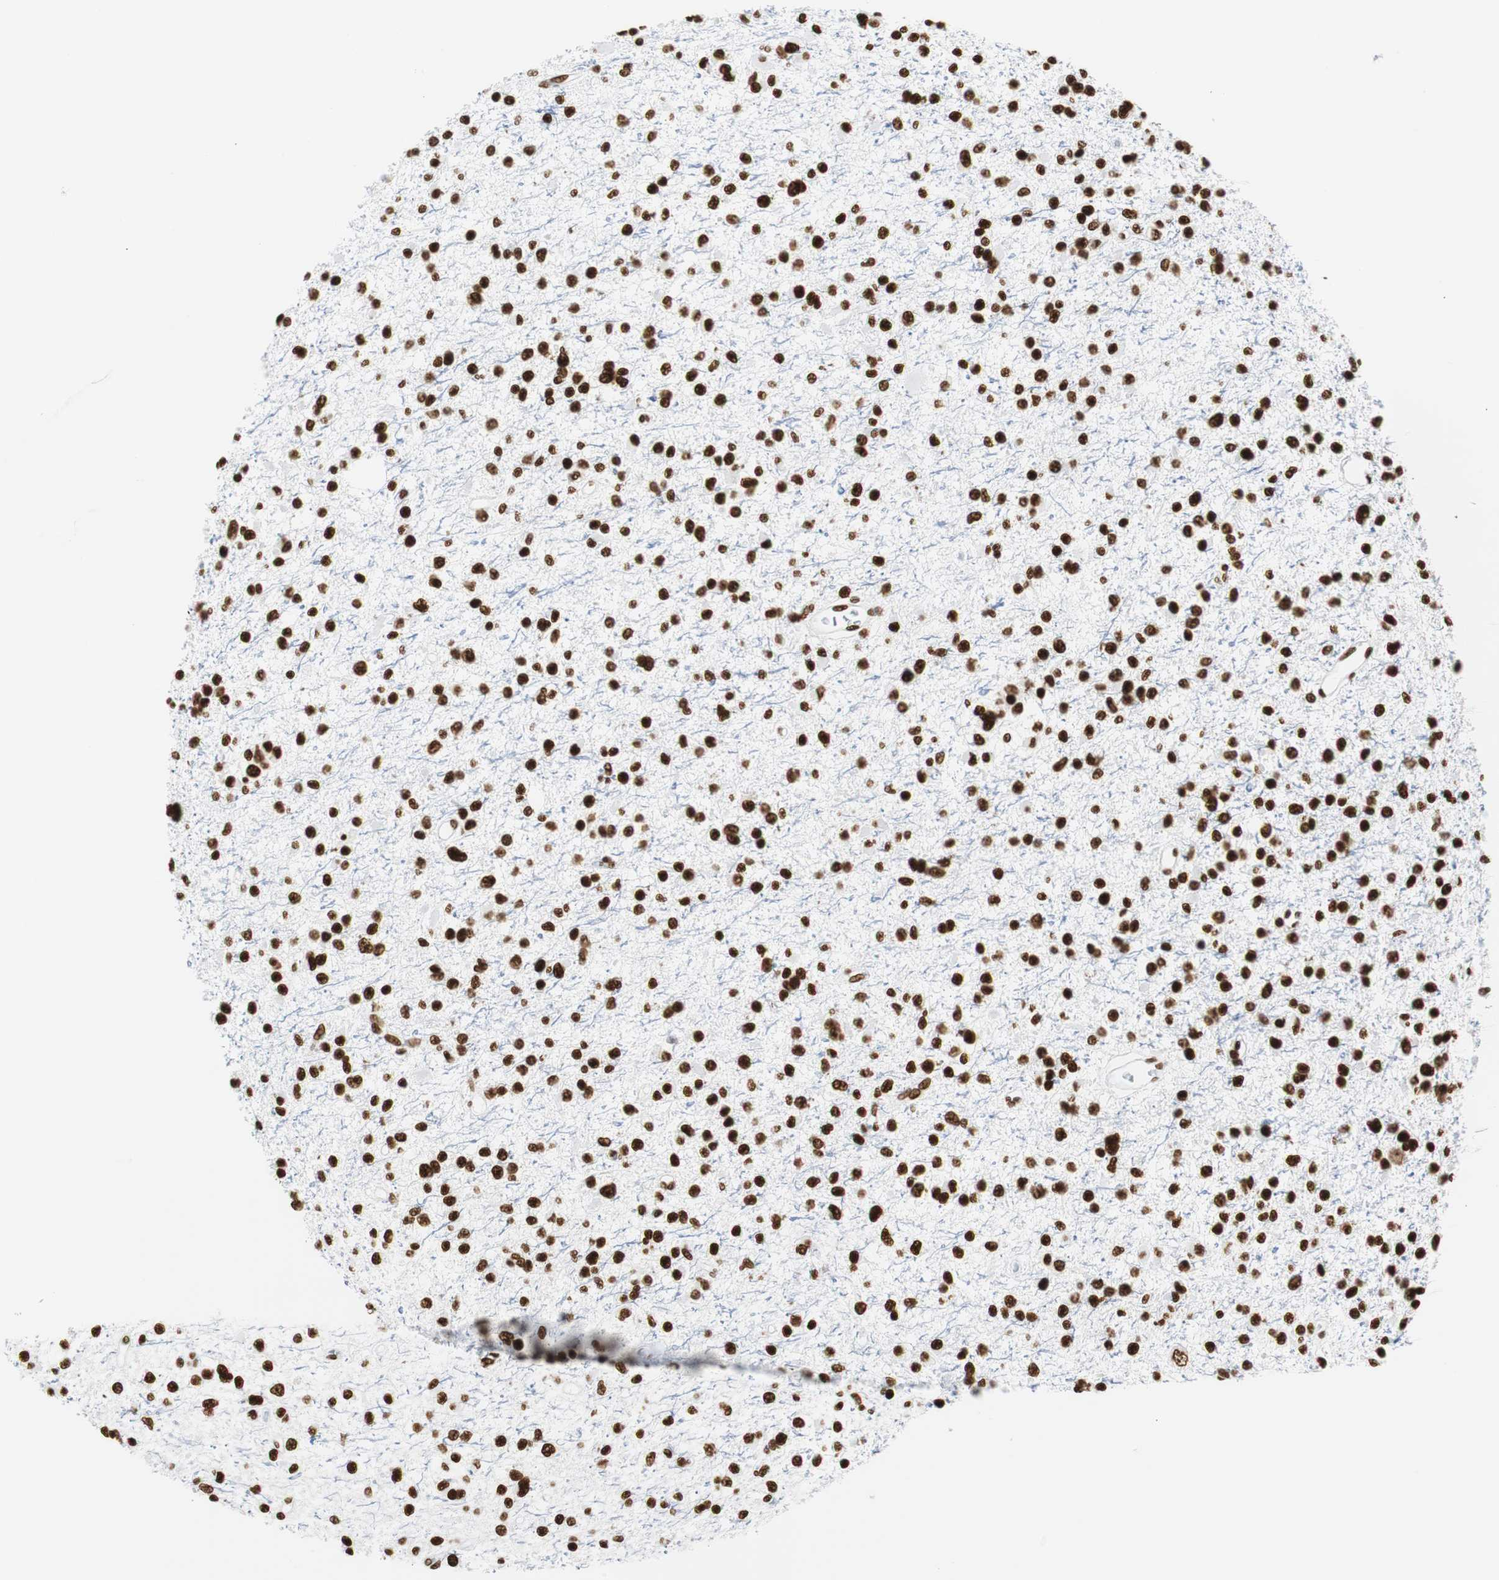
{"staining": {"intensity": "strong", "quantity": ">75%", "location": "nuclear"}, "tissue": "glioma", "cell_type": "Tumor cells", "image_type": "cancer", "snomed": [{"axis": "morphology", "description": "Glioma, malignant, Low grade"}, {"axis": "topography", "description": "Brain"}], "caption": "Approximately >75% of tumor cells in human malignant glioma (low-grade) reveal strong nuclear protein expression as visualized by brown immunohistochemical staining.", "gene": "HNRNPH2", "patient": {"sex": "female", "age": 22}}